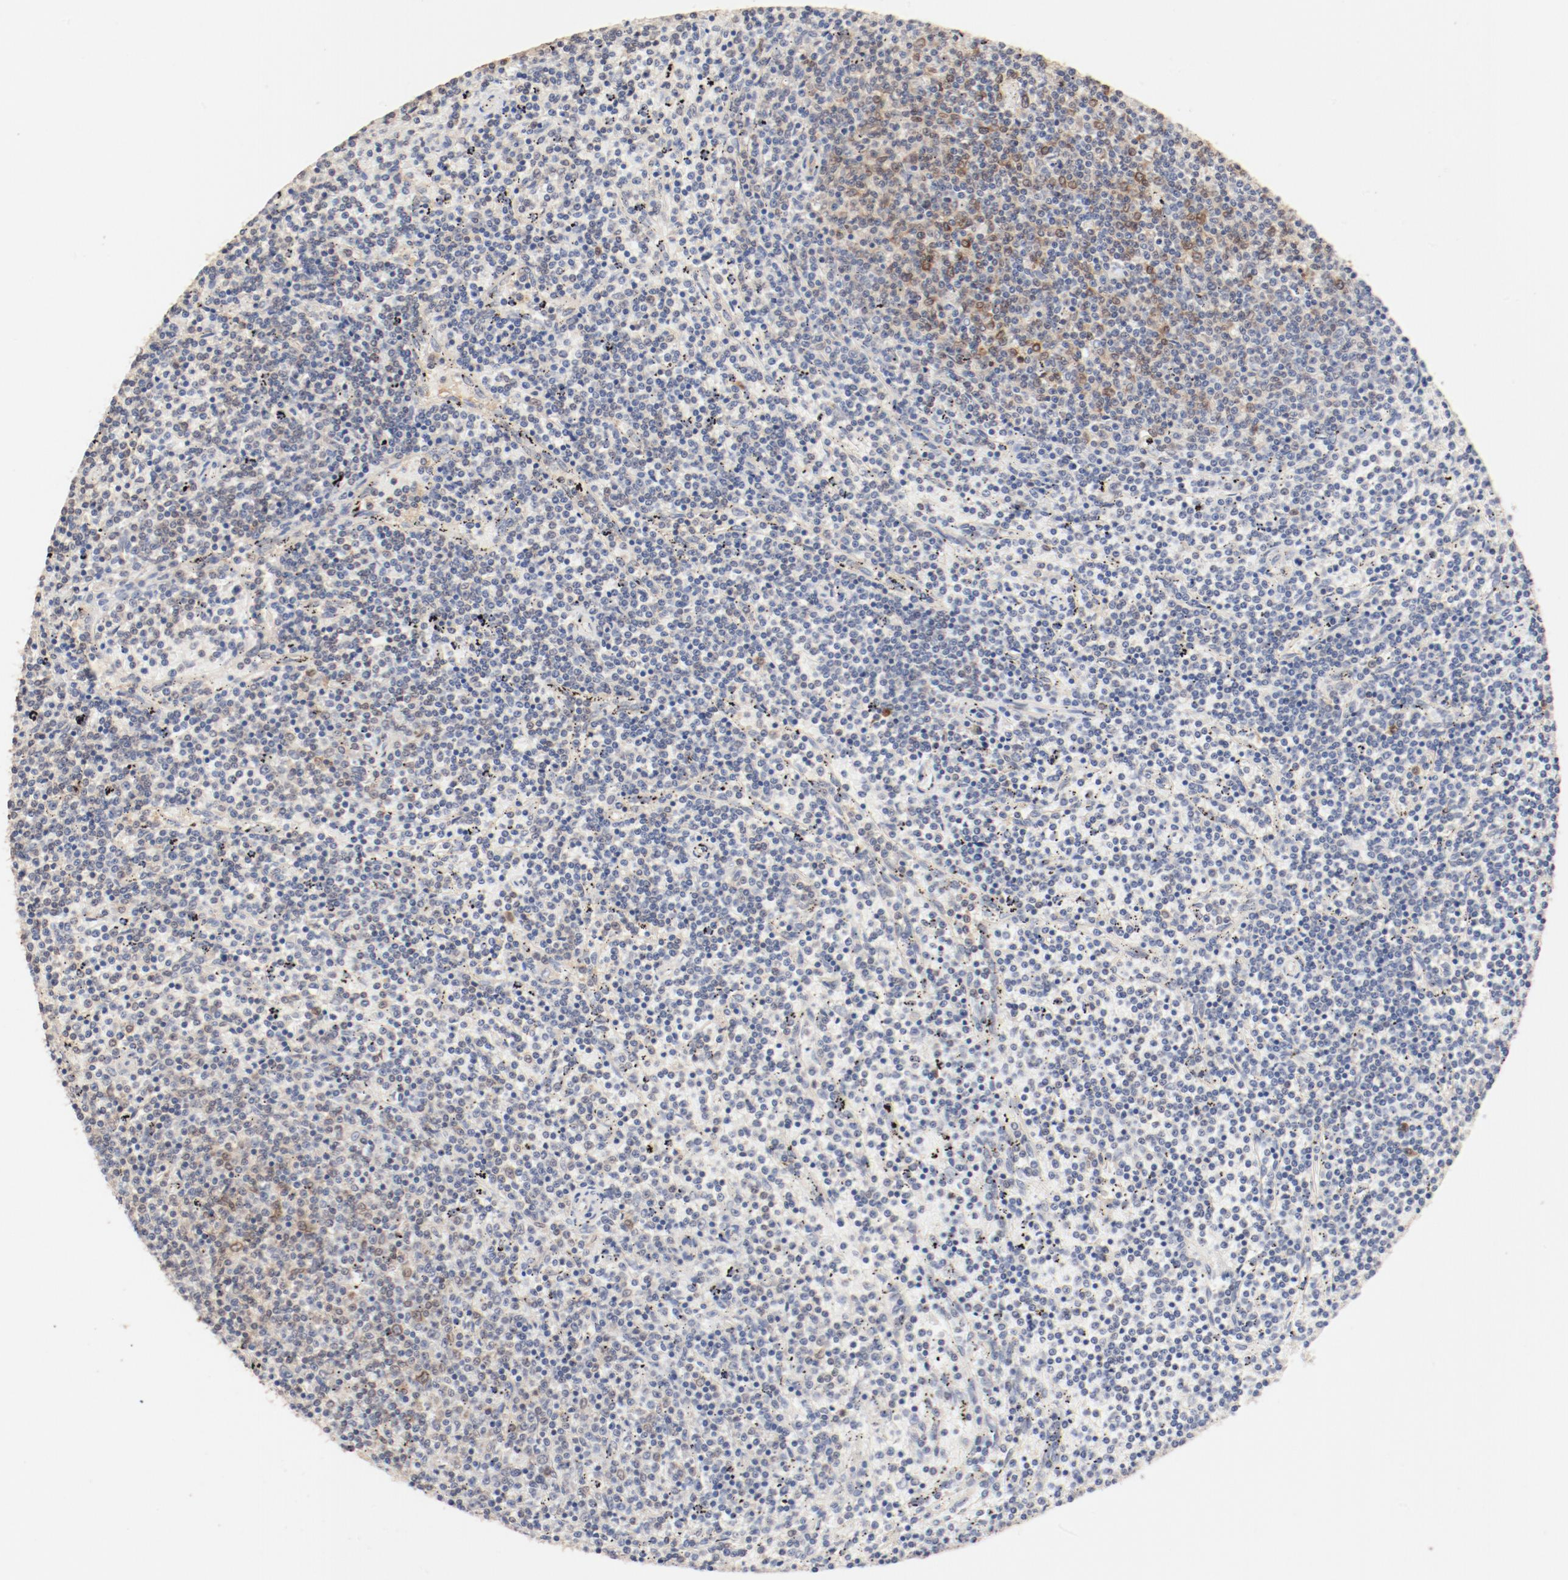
{"staining": {"intensity": "negative", "quantity": "none", "location": "none"}, "tissue": "lymphoma", "cell_type": "Tumor cells", "image_type": "cancer", "snomed": [{"axis": "morphology", "description": "Malignant lymphoma, non-Hodgkin's type, Low grade"}, {"axis": "topography", "description": "Spleen"}], "caption": "An immunohistochemistry (IHC) micrograph of malignant lymphoma, non-Hodgkin's type (low-grade) is shown. There is no staining in tumor cells of malignant lymphoma, non-Hodgkin's type (low-grade).", "gene": "UBE2J1", "patient": {"sex": "female", "age": 50}}